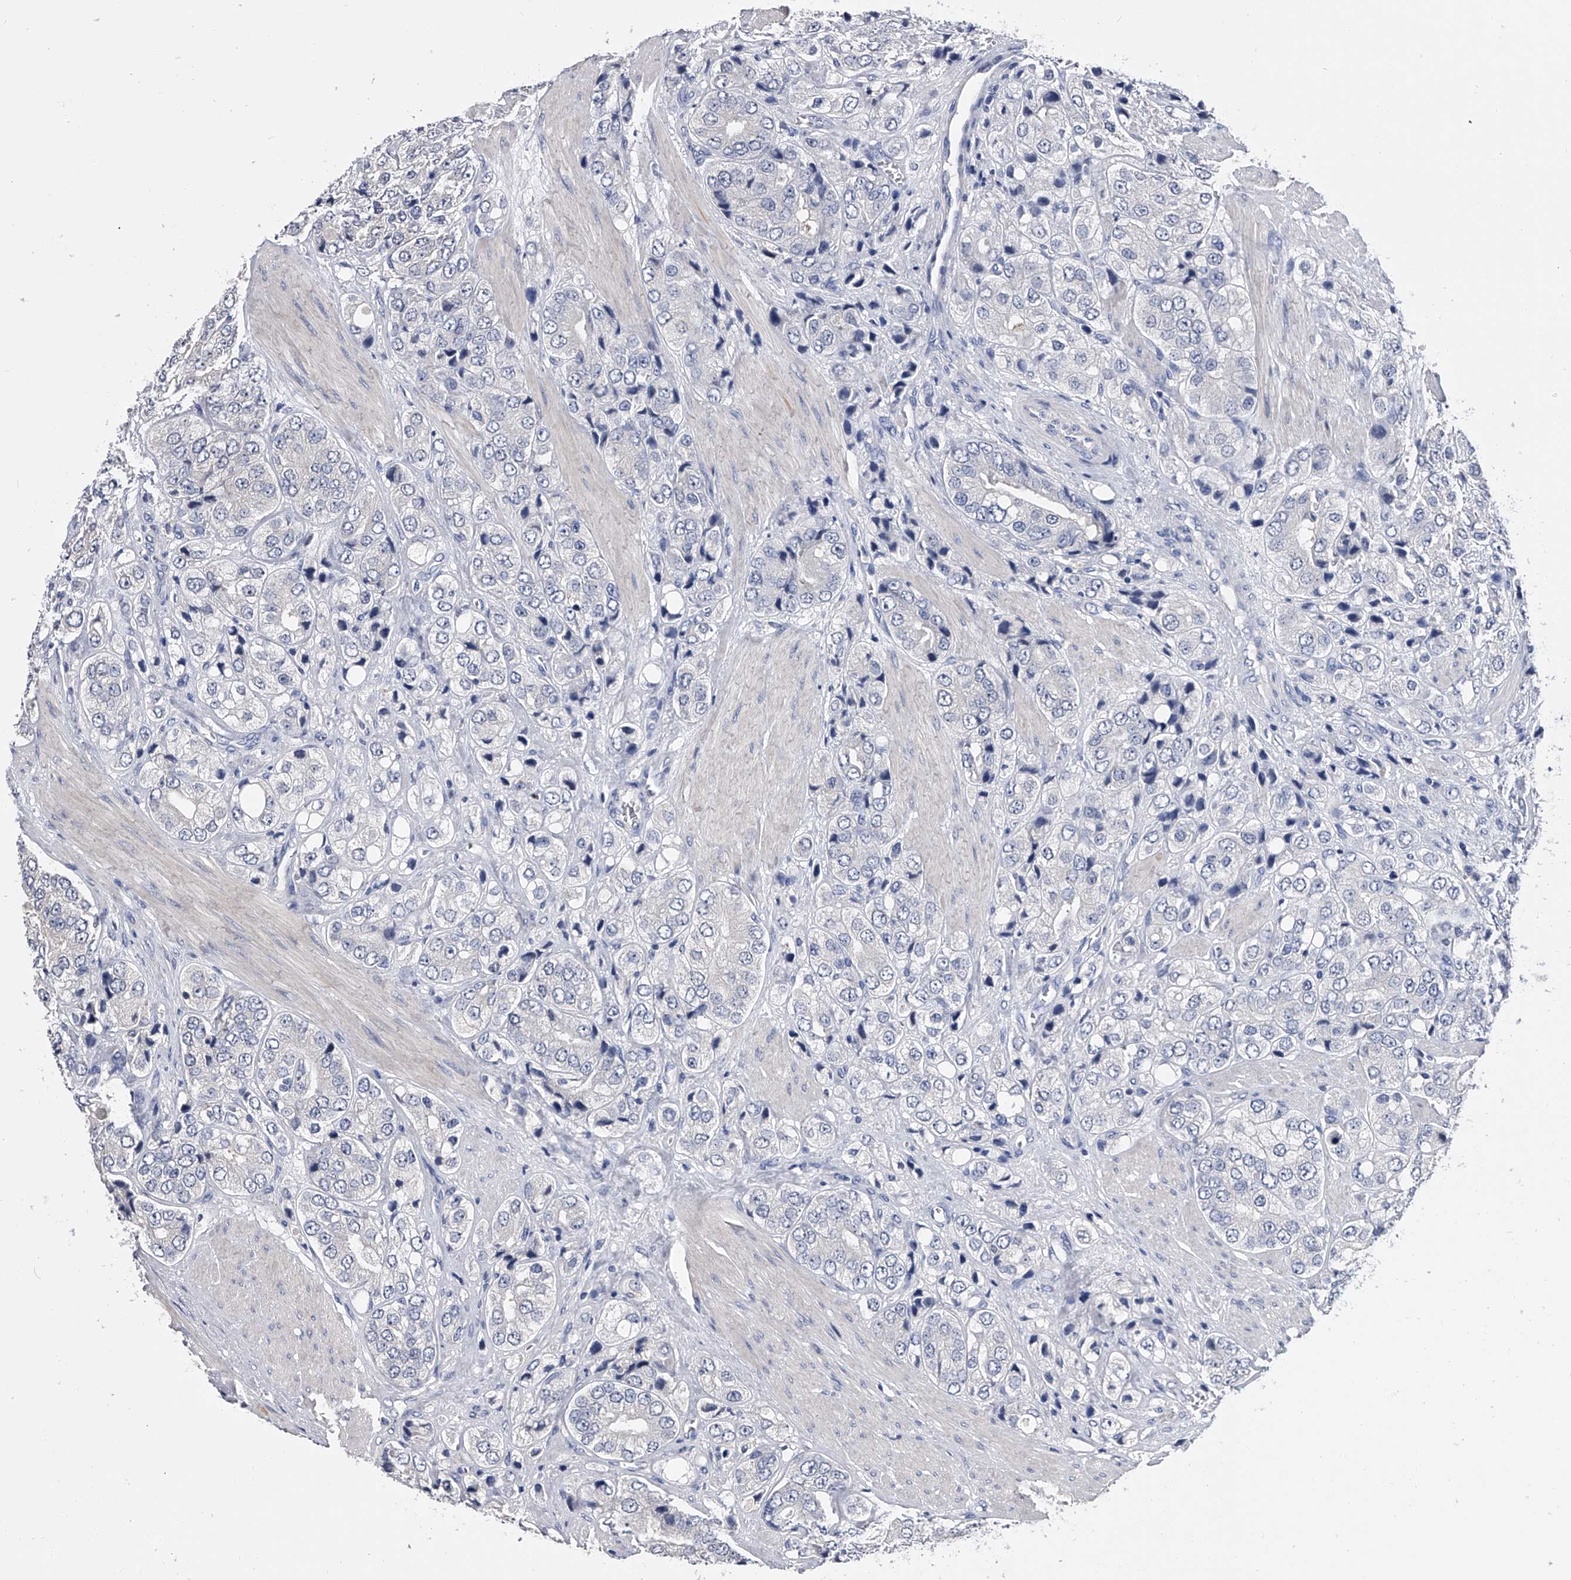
{"staining": {"intensity": "negative", "quantity": "none", "location": "none"}, "tissue": "prostate cancer", "cell_type": "Tumor cells", "image_type": "cancer", "snomed": [{"axis": "morphology", "description": "Adenocarcinoma, High grade"}, {"axis": "topography", "description": "Prostate"}], "caption": "IHC histopathology image of human prostate high-grade adenocarcinoma stained for a protein (brown), which exhibits no positivity in tumor cells.", "gene": "EFCAB7", "patient": {"sex": "male", "age": 50}}